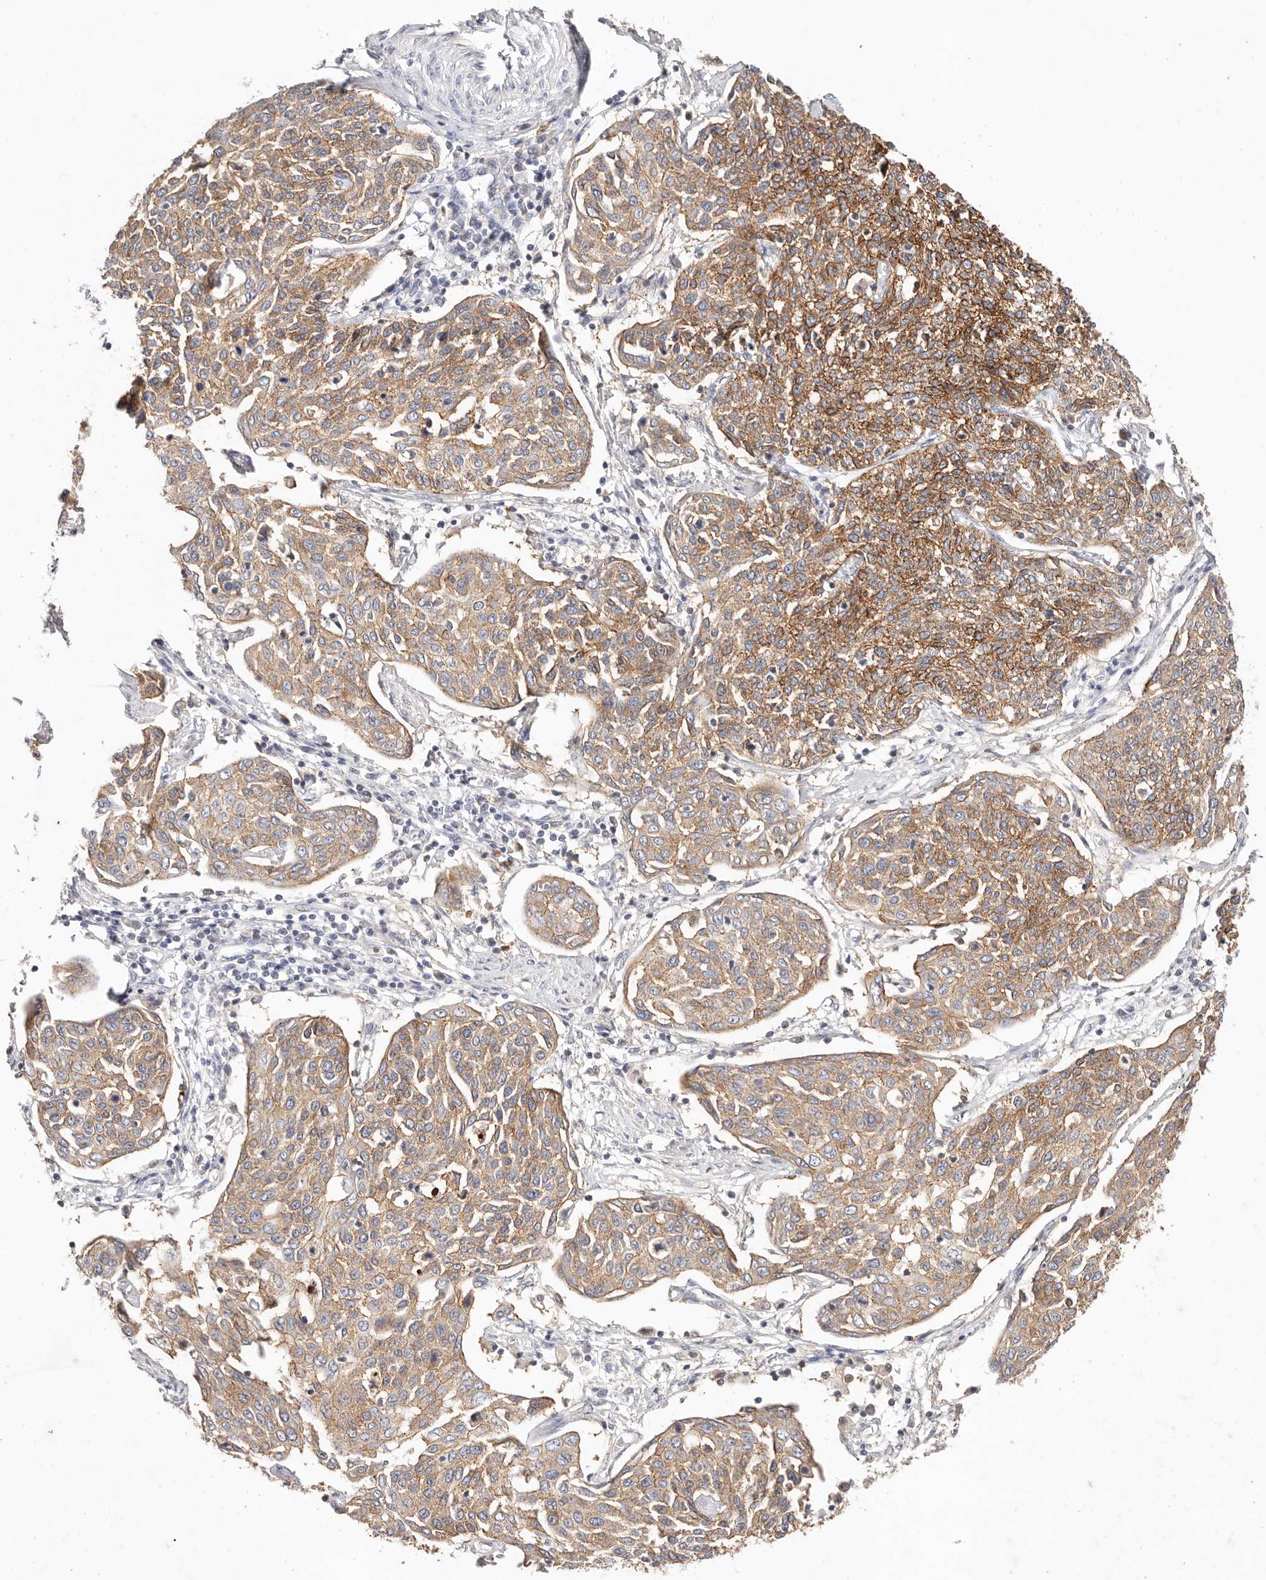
{"staining": {"intensity": "moderate", "quantity": ">75%", "location": "cytoplasmic/membranous"}, "tissue": "cervical cancer", "cell_type": "Tumor cells", "image_type": "cancer", "snomed": [{"axis": "morphology", "description": "Squamous cell carcinoma, NOS"}, {"axis": "topography", "description": "Cervix"}], "caption": "DAB (3,3'-diaminobenzidine) immunohistochemical staining of squamous cell carcinoma (cervical) displays moderate cytoplasmic/membranous protein positivity in about >75% of tumor cells.", "gene": "CXADR", "patient": {"sex": "female", "age": 34}}